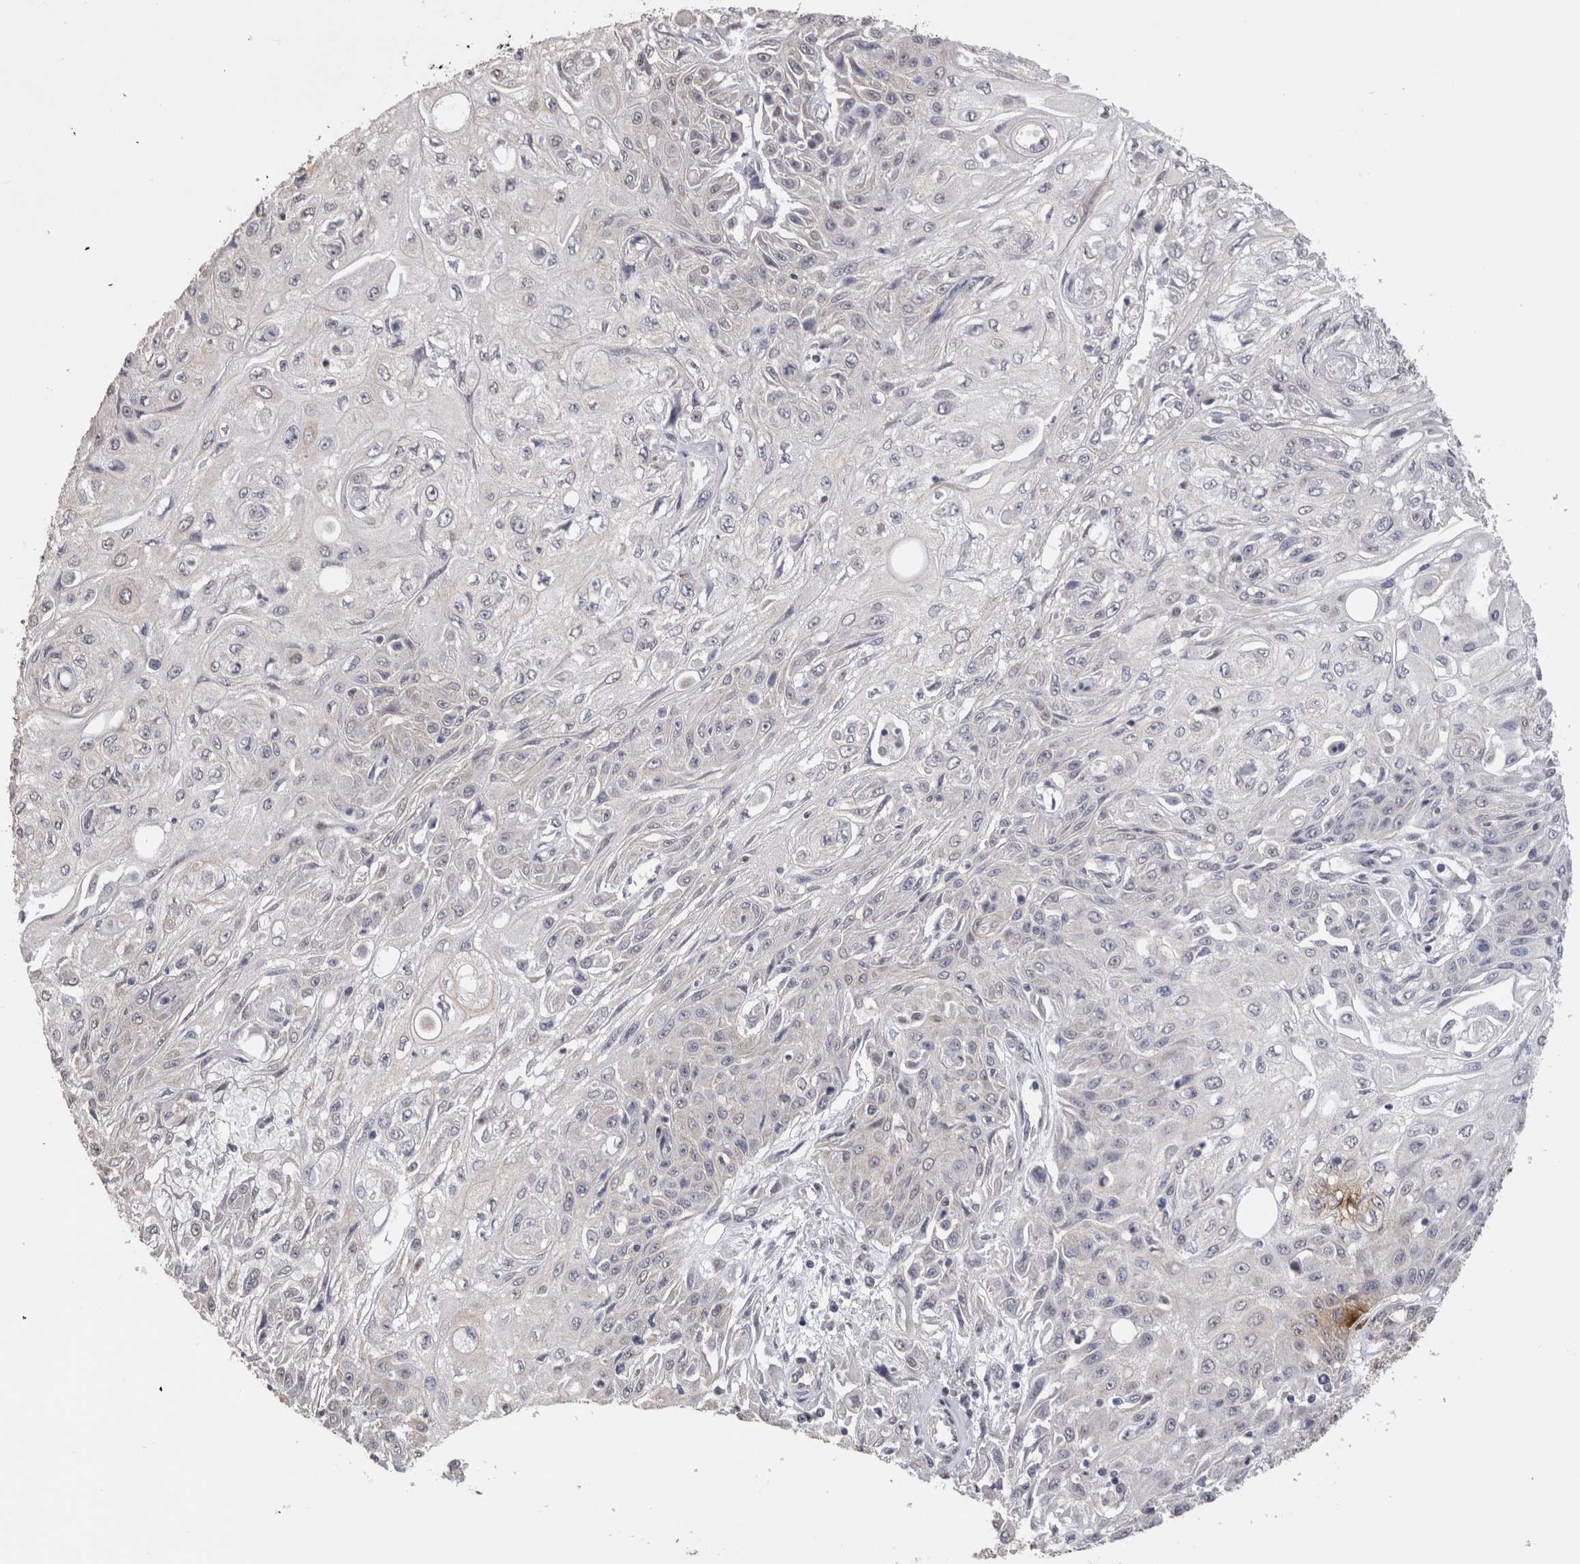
{"staining": {"intensity": "negative", "quantity": "none", "location": "none"}, "tissue": "skin cancer", "cell_type": "Tumor cells", "image_type": "cancer", "snomed": [{"axis": "morphology", "description": "Squamous cell carcinoma, NOS"}, {"axis": "morphology", "description": "Squamous cell carcinoma, metastatic, NOS"}, {"axis": "topography", "description": "Skin"}, {"axis": "topography", "description": "Lymph node"}], "caption": "The image demonstrates no staining of tumor cells in squamous cell carcinoma (skin).", "gene": "CDH6", "patient": {"sex": "male", "age": 75}}